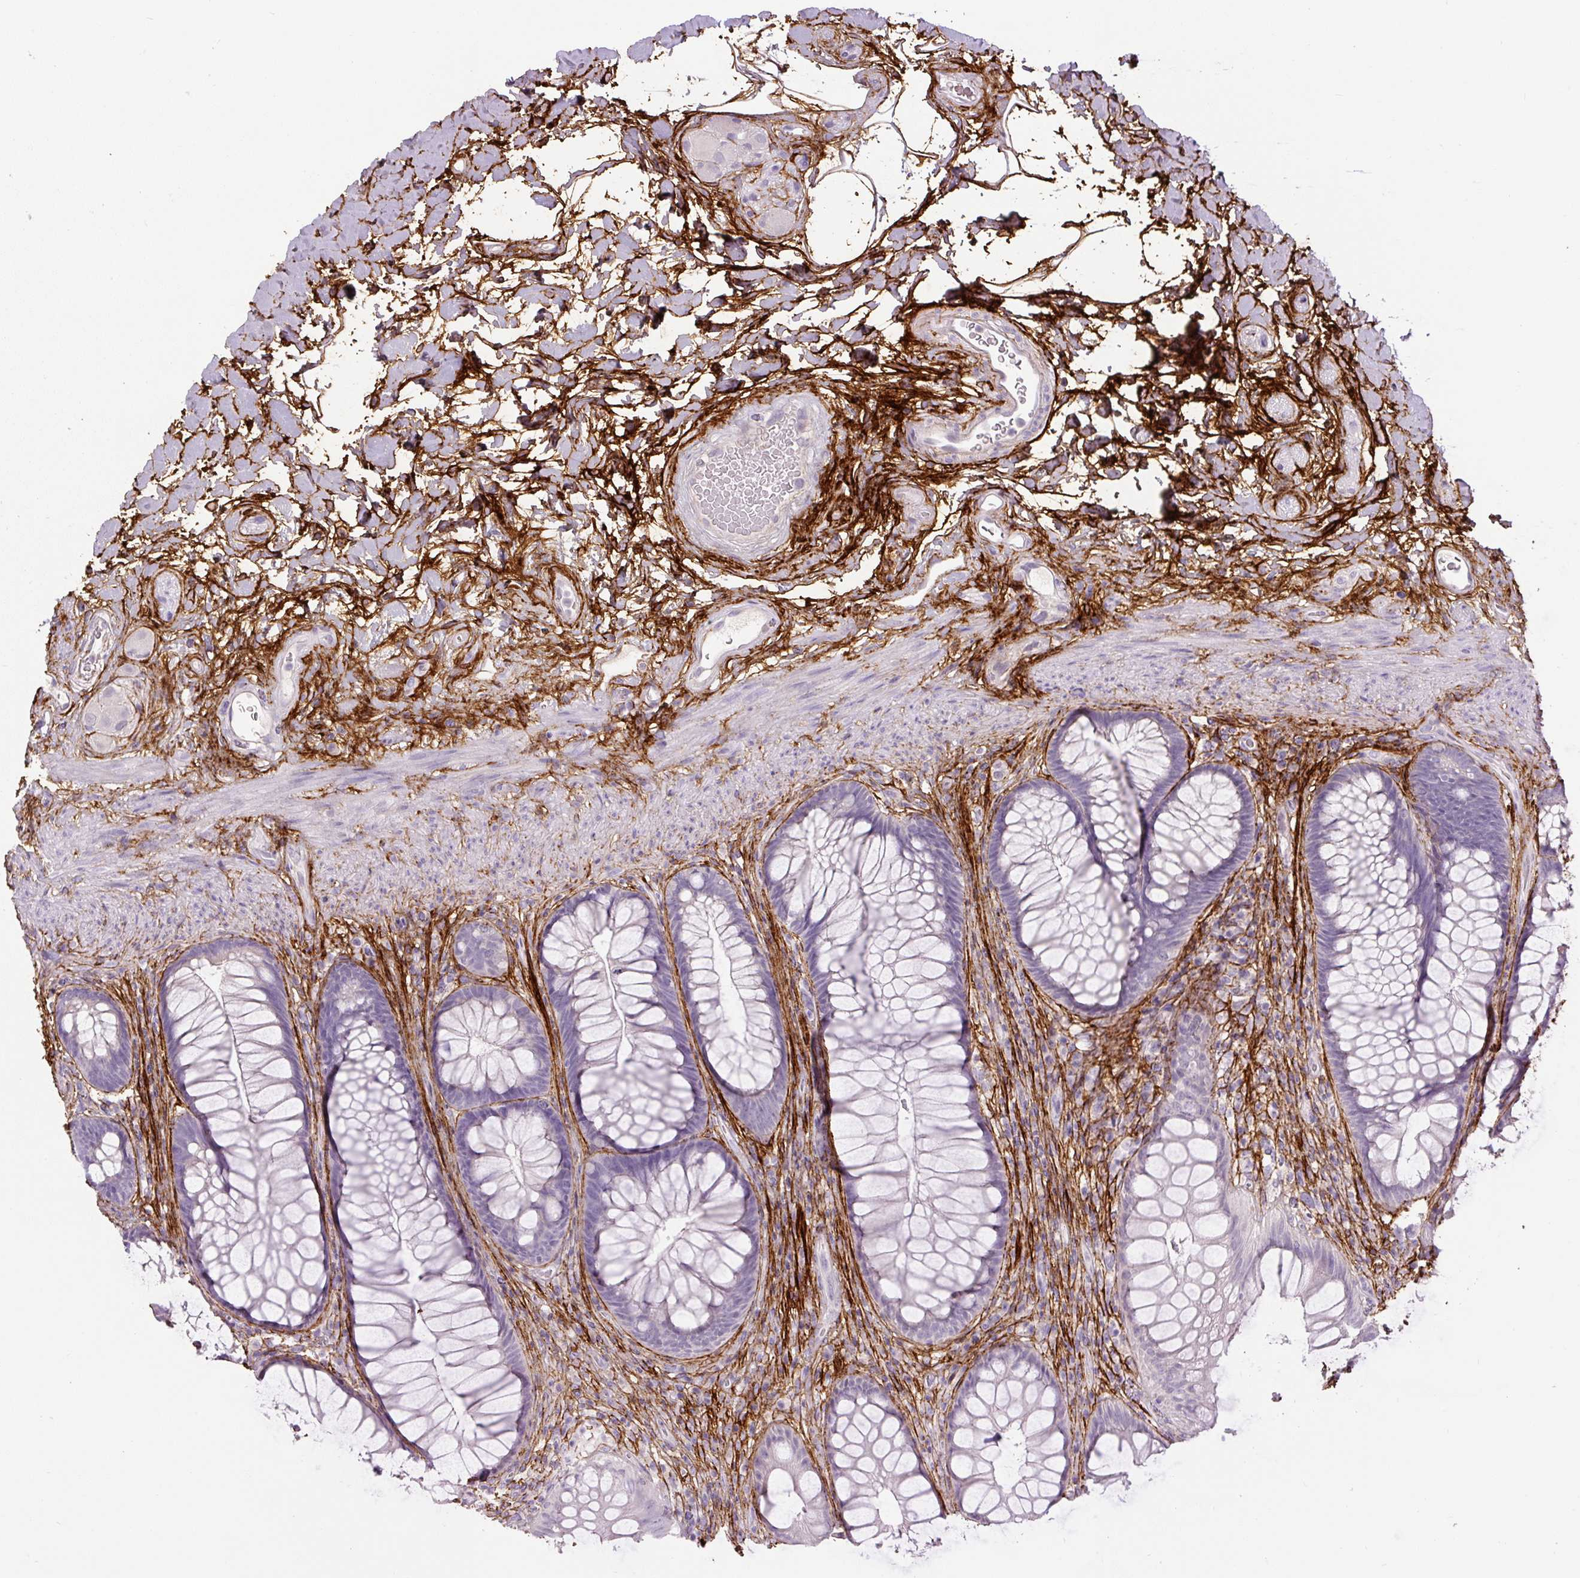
{"staining": {"intensity": "negative", "quantity": "none", "location": "none"}, "tissue": "rectum", "cell_type": "Glandular cells", "image_type": "normal", "snomed": [{"axis": "morphology", "description": "Normal tissue, NOS"}, {"axis": "topography", "description": "Rectum"}], "caption": "Rectum stained for a protein using IHC displays no positivity glandular cells.", "gene": "FBN1", "patient": {"sex": "male", "age": 53}}